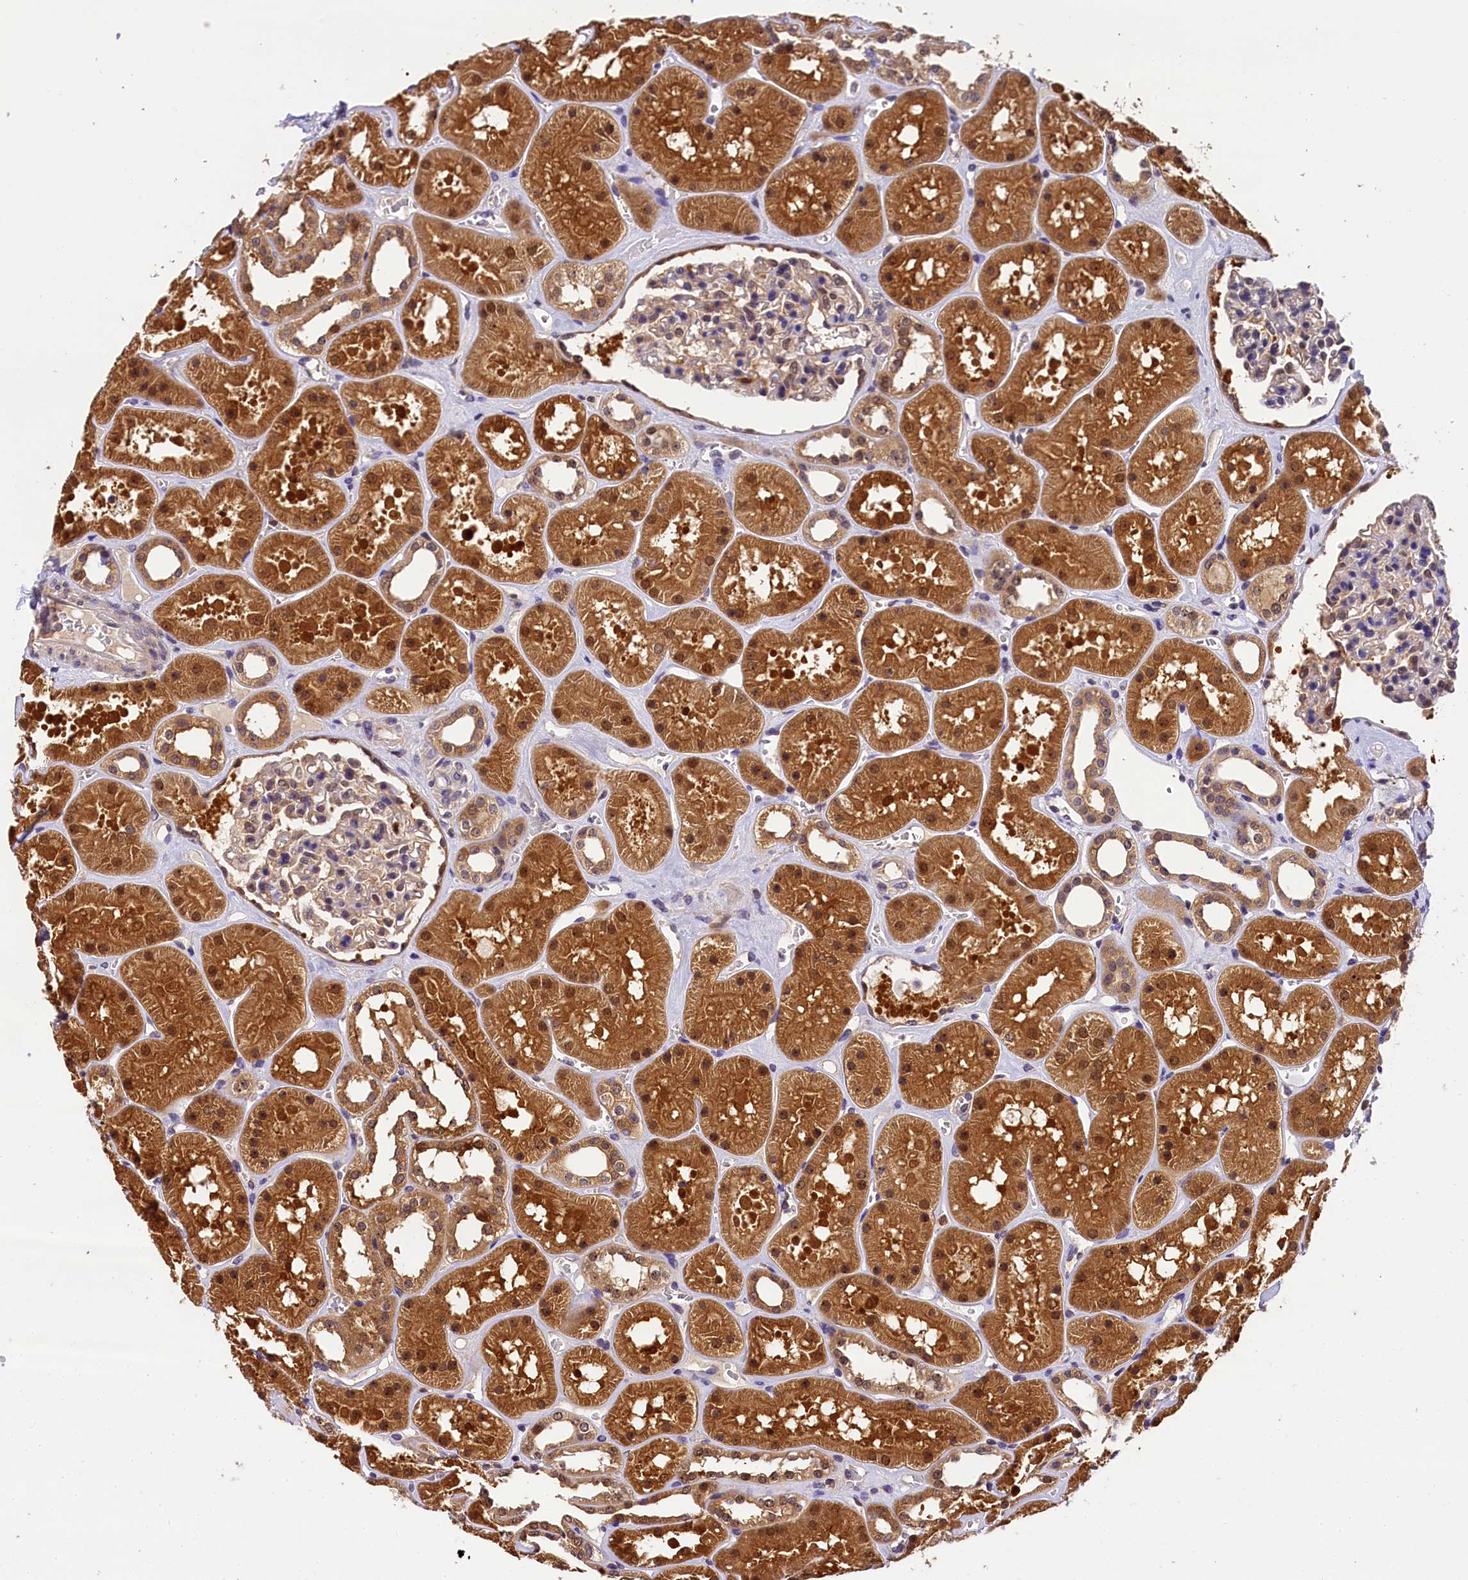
{"staining": {"intensity": "moderate", "quantity": "<25%", "location": "nuclear"}, "tissue": "kidney", "cell_type": "Cells in glomeruli", "image_type": "normal", "snomed": [{"axis": "morphology", "description": "Normal tissue, NOS"}, {"axis": "topography", "description": "Kidney"}], "caption": "Immunohistochemistry staining of benign kidney, which displays low levels of moderate nuclear expression in about <25% of cells in glomeruli indicating moderate nuclear protein expression. The staining was performed using DAB (3,3'-diaminobenzidine) (brown) for protein detection and nuclei were counterstained in hematoxylin (blue).", "gene": "EIF6", "patient": {"sex": "female", "age": 41}}